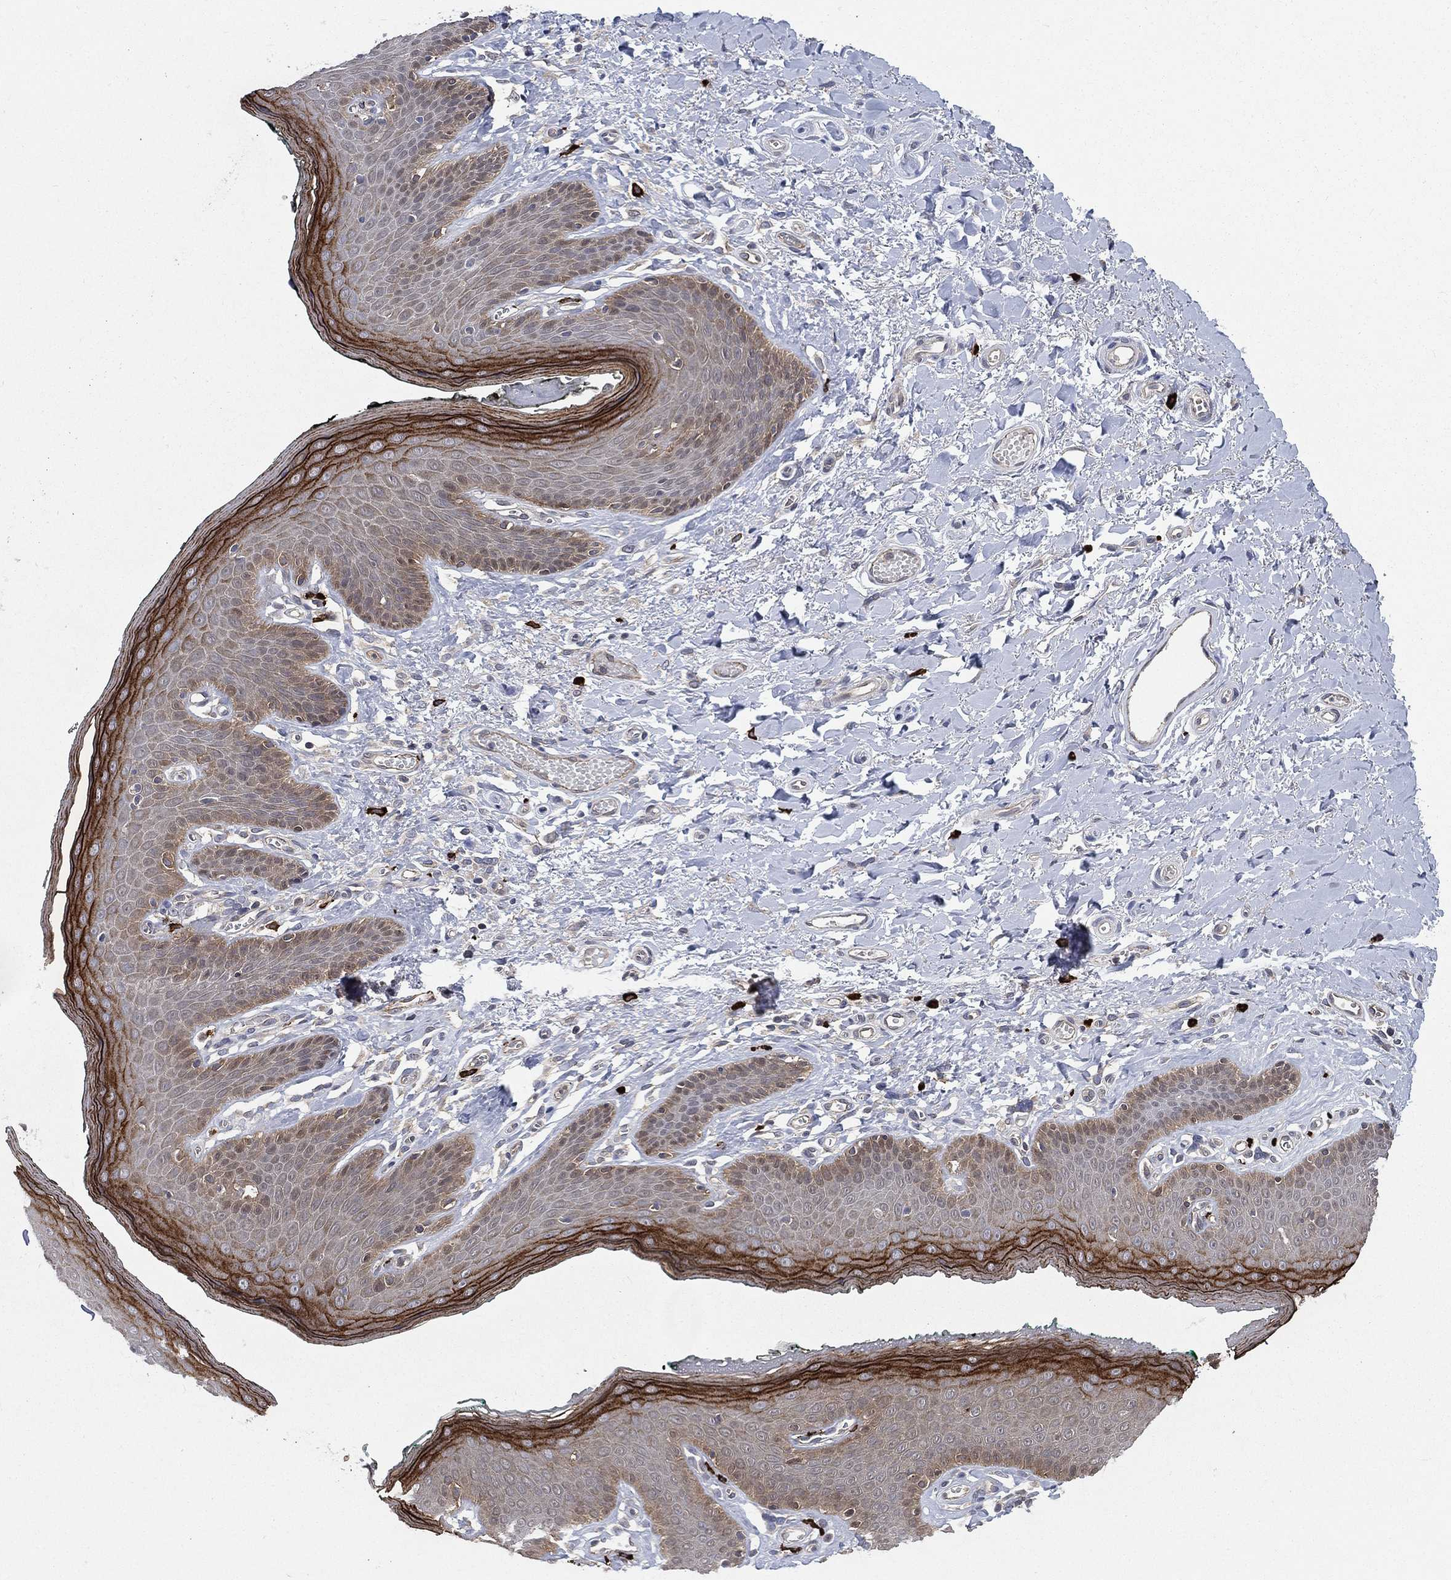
{"staining": {"intensity": "strong", "quantity": "<25%", "location": "cytoplasmic/membranous"}, "tissue": "vagina", "cell_type": "Squamous epithelial cells", "image_type": "normal", "snomed": [{"axis": "morphology", "description": "Normal tissue, NOS"}, {"axis": "topography", "description": "Vagina"}], "caption": "Protein expression analysis of unremarkable human vagina reveals strong cytoplasmic/membranous positivity in about <25% of squamous epithelial cells.", "gene": "SMPD3", "patient": {"sex": "female", "age": 66}}